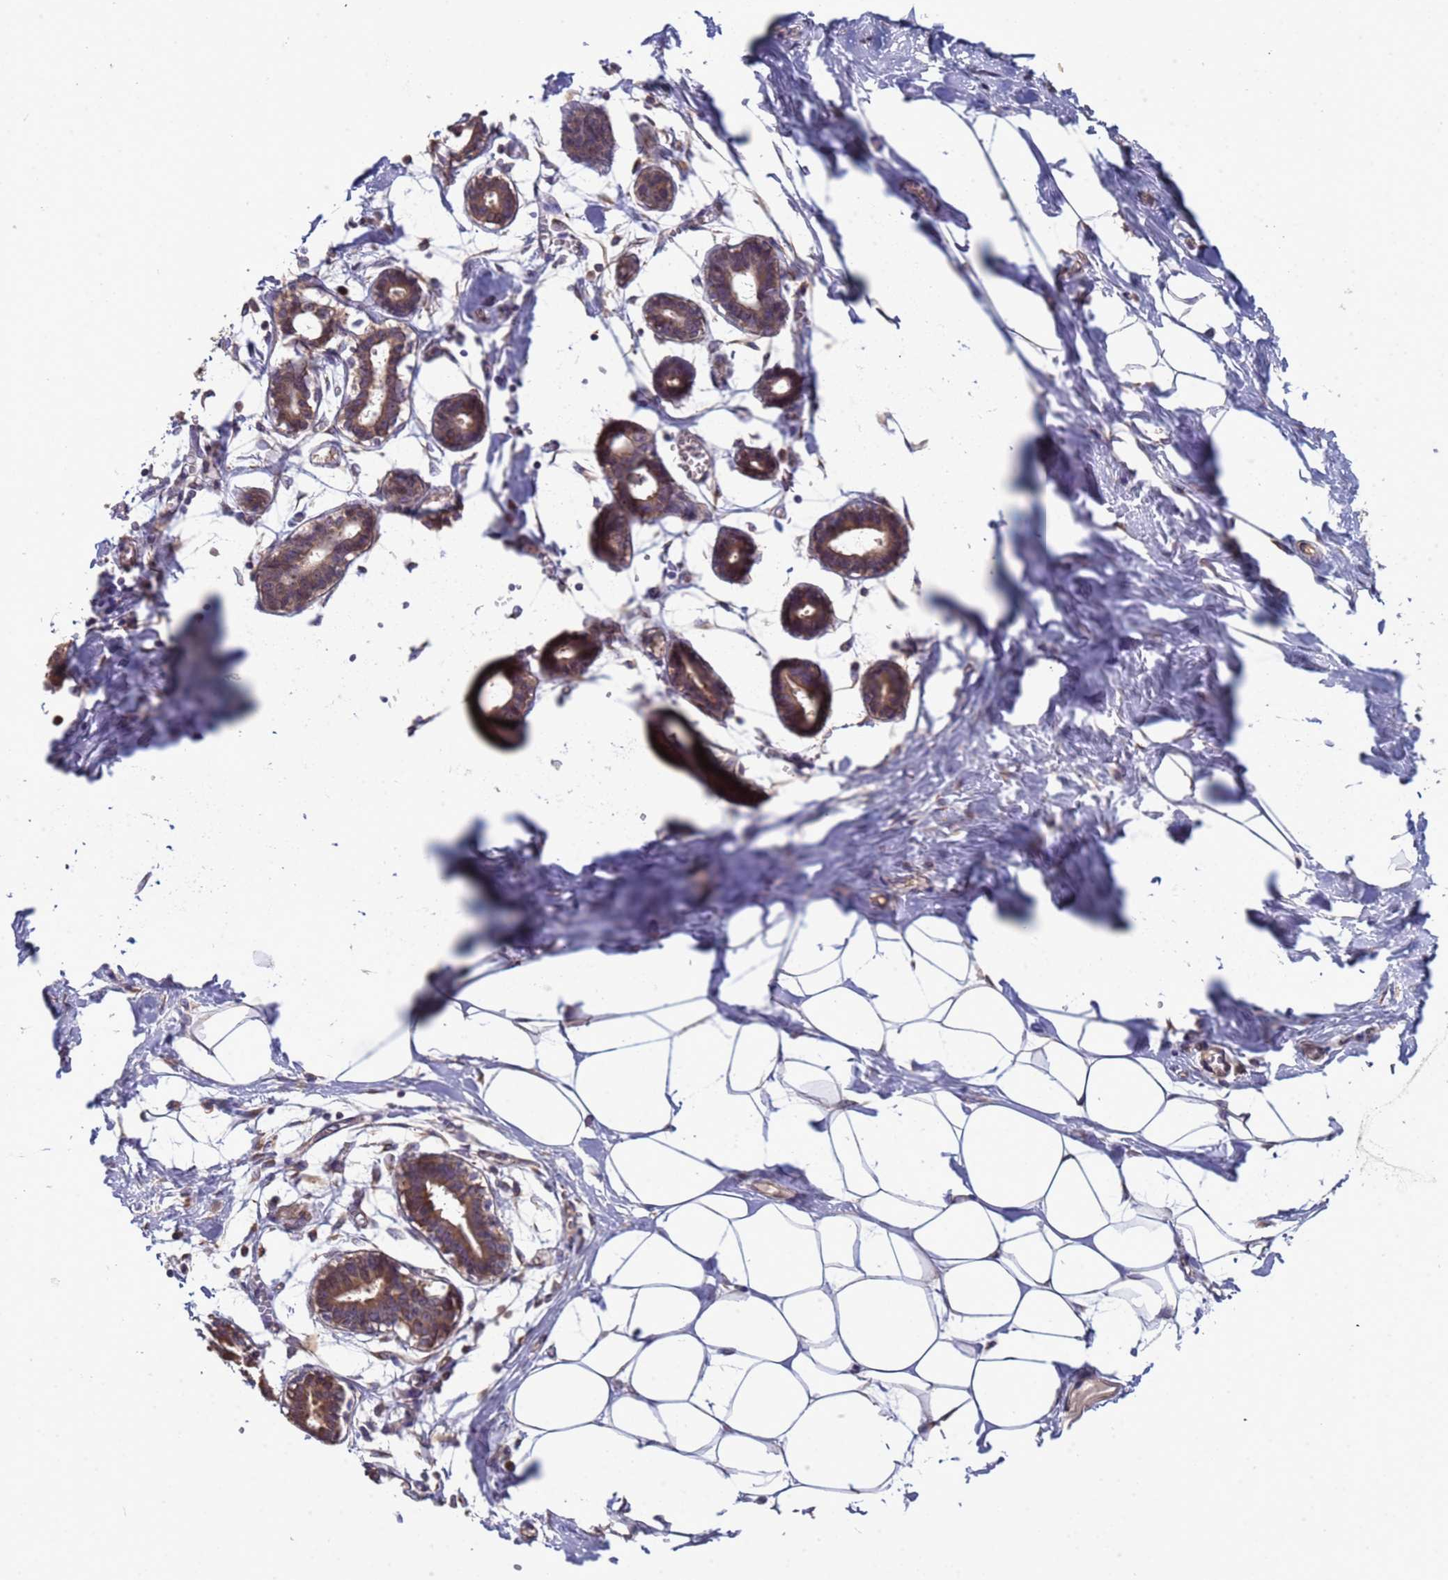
{"staining": {"intensity": "weak", "quantity": ">75%", "location": "cytoplasmic/membranous"}, "tissue": "breast", "cell_type": "Adipocytes", "image_type": "normal", "snomed": [{"axis": "morphology", "description": "Normal tissue, NOS"}, {"axis": "topography", "description": "Breast"}], "caption": "Immunohistochemical staining of unremarkable human breast shows low levels of weak cytoplasmic/membranous expression in approximately >75% of adipocytes. The staining was performed using DAB (3,3'-diaminobenzidine), with brown indicating positive protein expression. Nuclei are stained blue with hematoxylin.", "gene": "ELMOD2", "patient": {"sex": "female", "age": 27}}